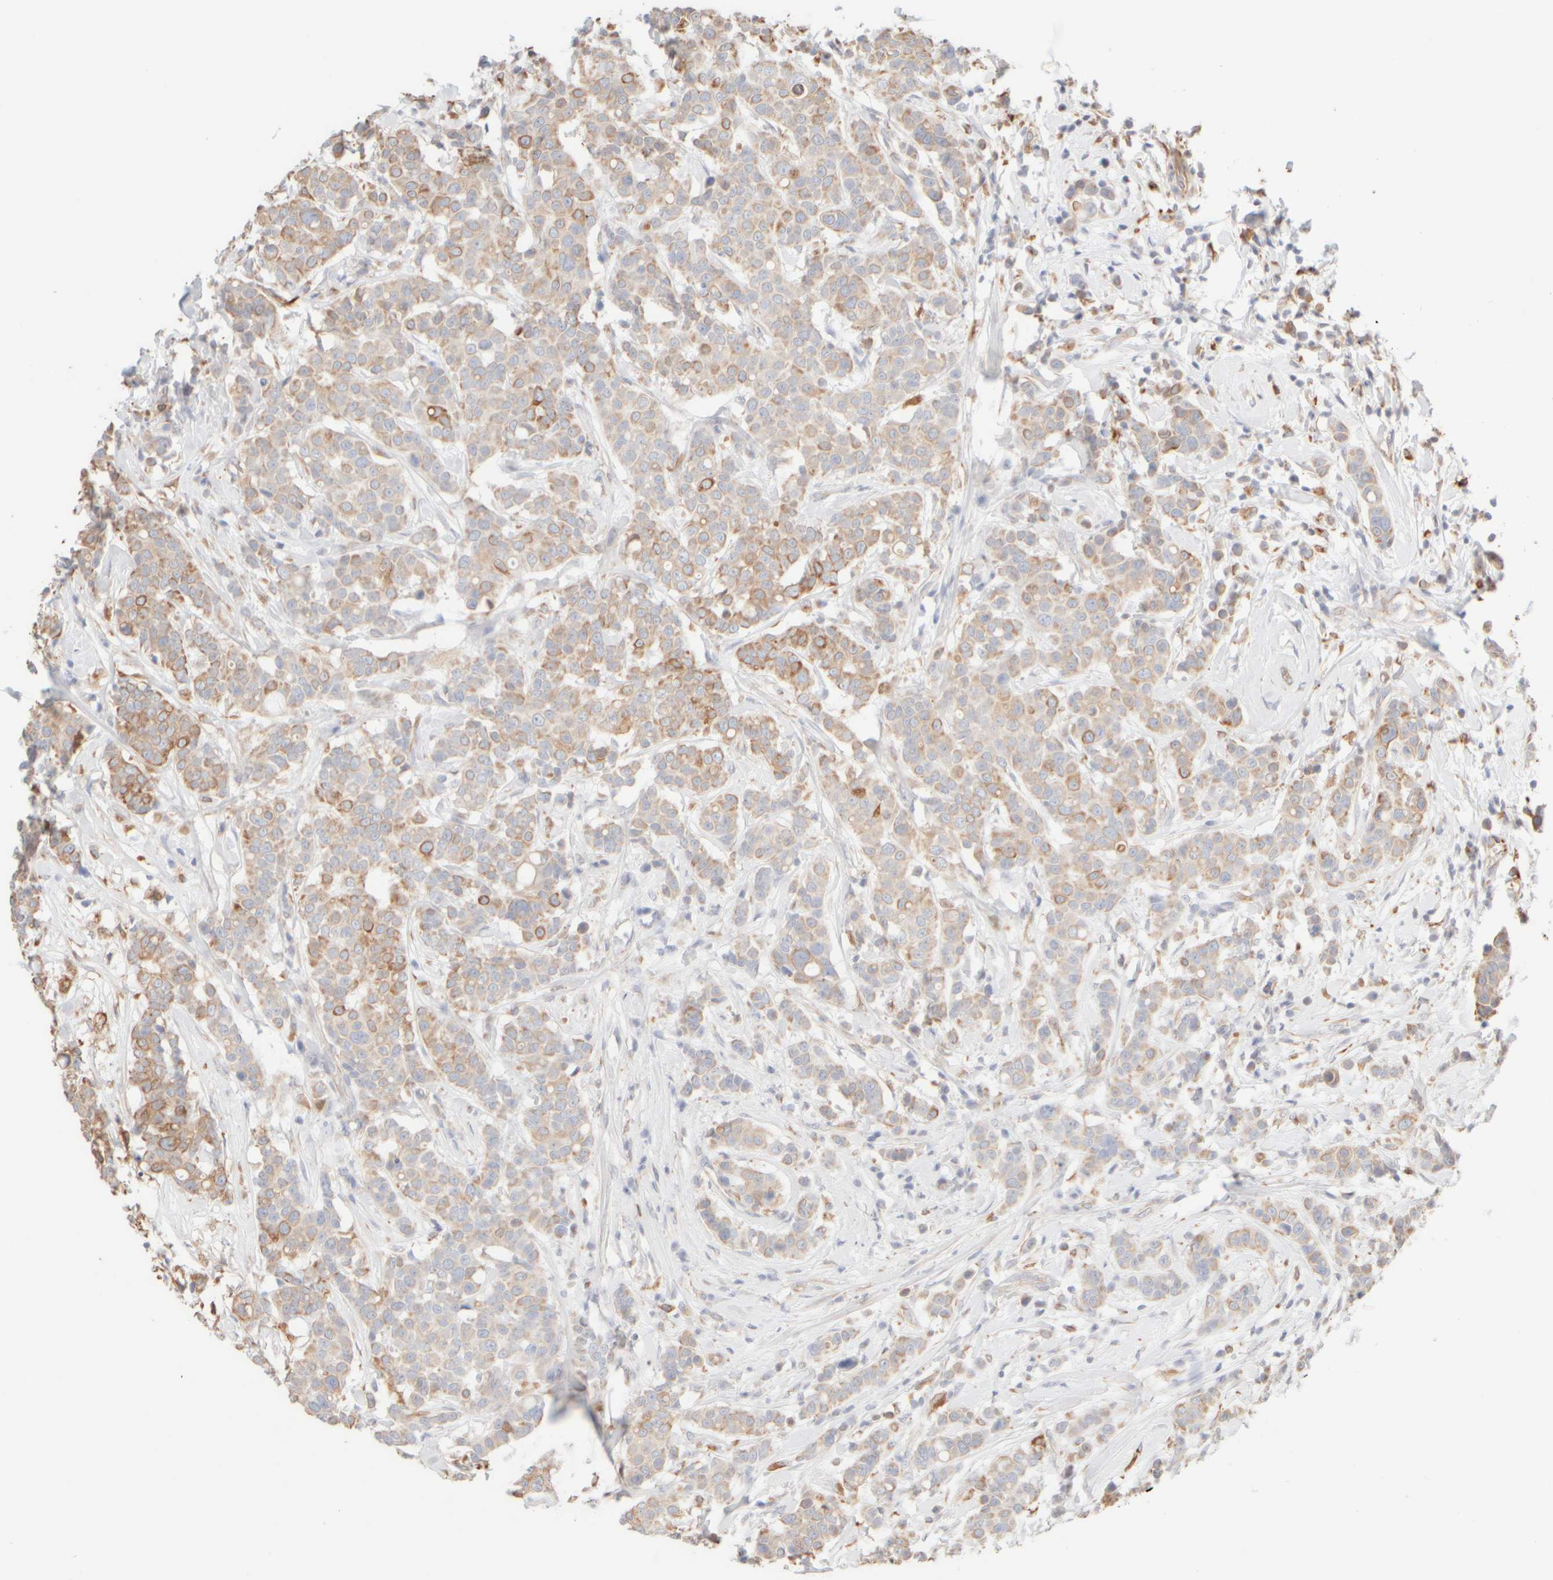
{"staining": {"intensity": "moderate", "quantity": "25%-75%", "location": "cytoplasmic/membranous"}, "tissue": "breast cancer", "cell_type": "Tumor cells", "image_type": "cancer", "snomed": [{"axis": "morphology", "description": "Duct carcinoma"}, {"axis": "topography", "description": "Breast"}], "caption": "A medium amount of moderate cytoplasmic/membranous positivity is present in approximately 25%-75% of tumor cells in invasive ductal carcinoma (breast) tissue.", "gene": "KRT15", "patient": {"sex": "female", "age": 27}}